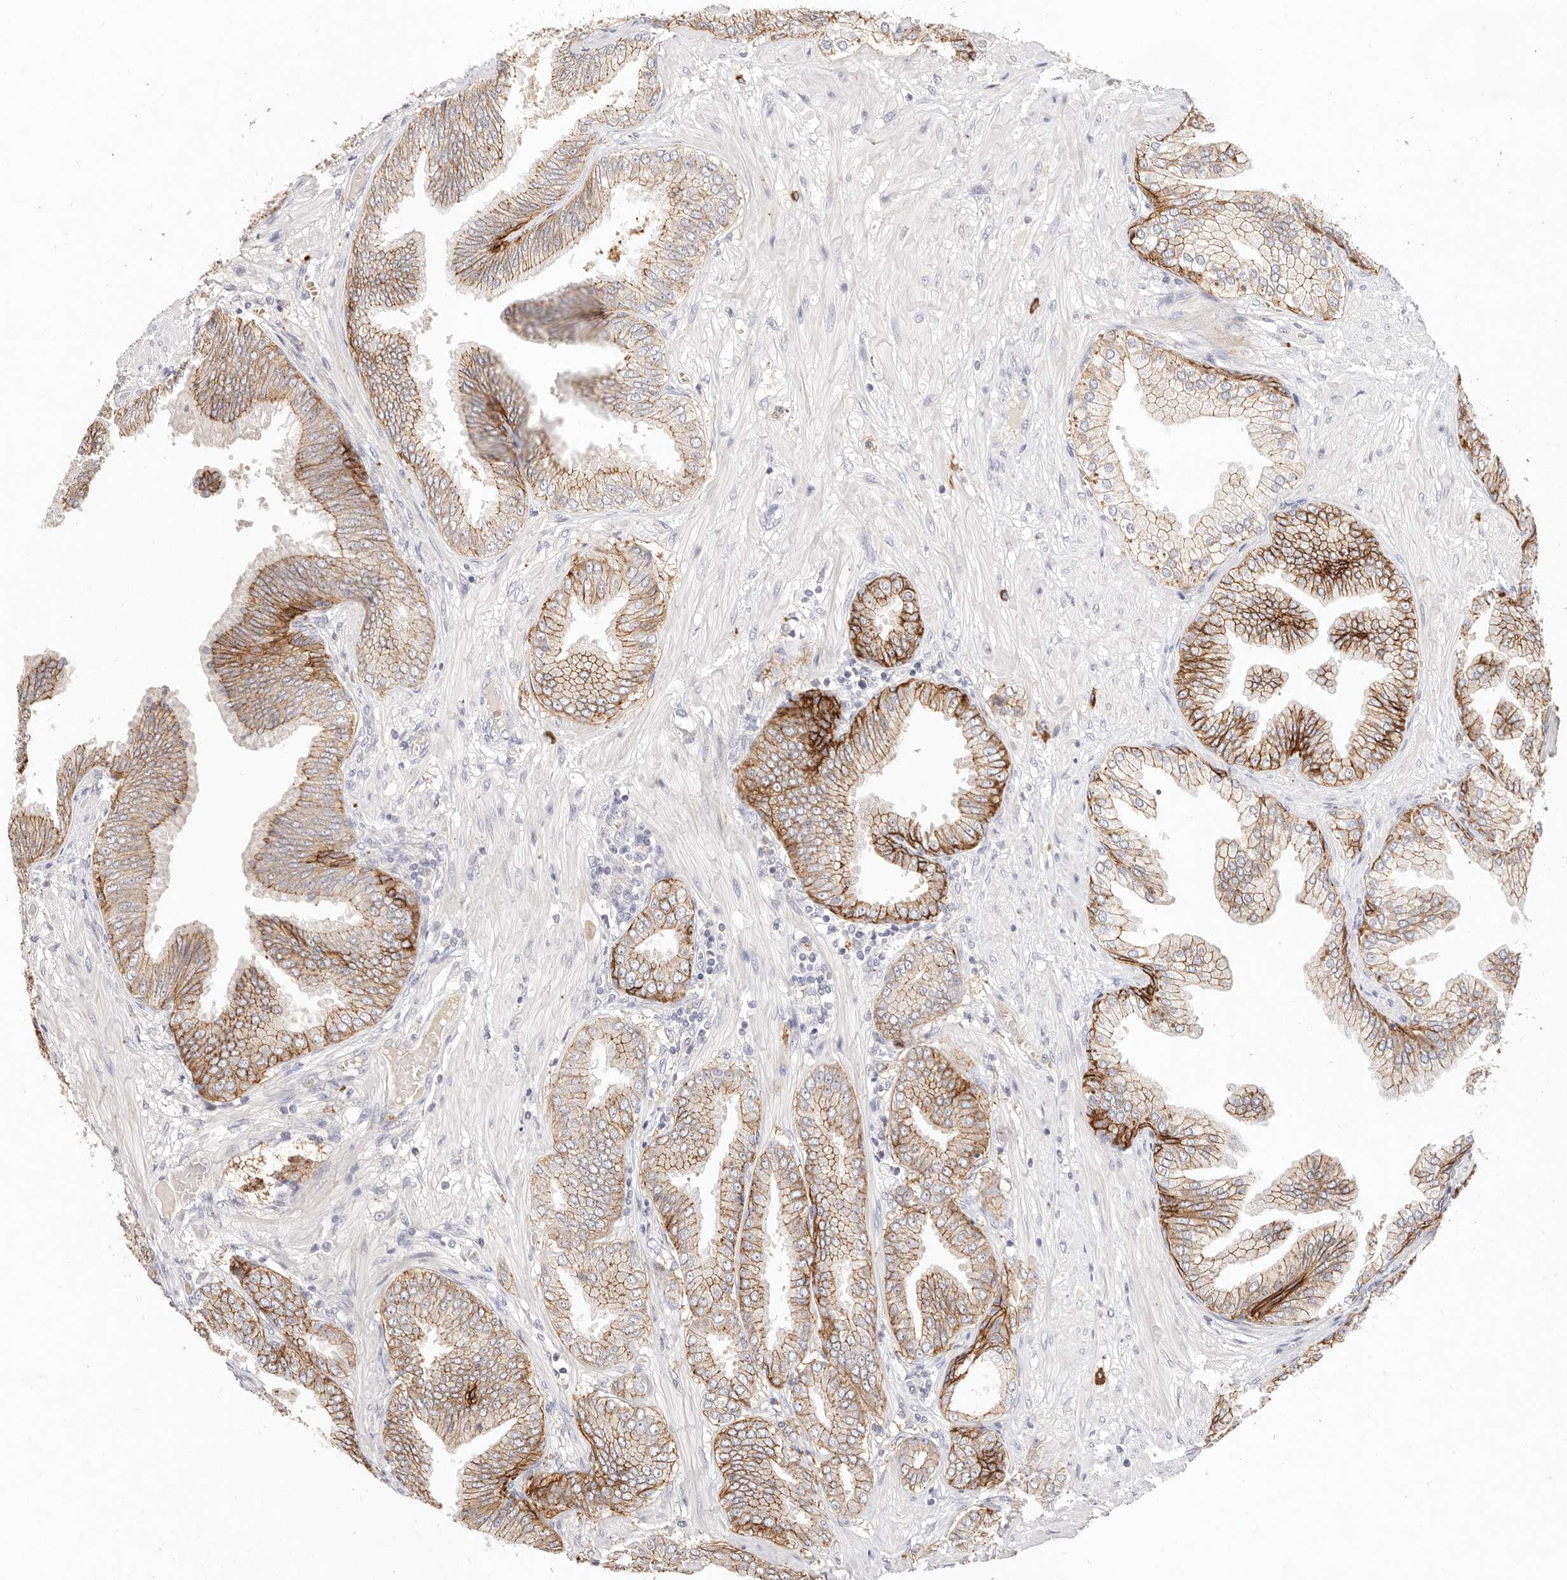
{"staining": {"intensity": "moderate", "quantity": "25%-75%", "location": "cytoplasmic/membranous"}, "tissue": "prostate cancer", "cell_type": "Tumor cells", "image_type": "cancer", "snomed": [{"axis": "morphology", "description": "Adenocarcinoma, Low grade"}, {"axis": "topography", "description": "Prostate"}], "caption": "Immunohistochemistry (IHC) photomicrograph of human prostate cancer stained for a protein (brown), which displays medium levels of moderate cytoplasmic/membranous positivity in about 25%-75% of tumor cells.", "gene": "CXADR", "patient": {"sex": "male", "age": 63}}